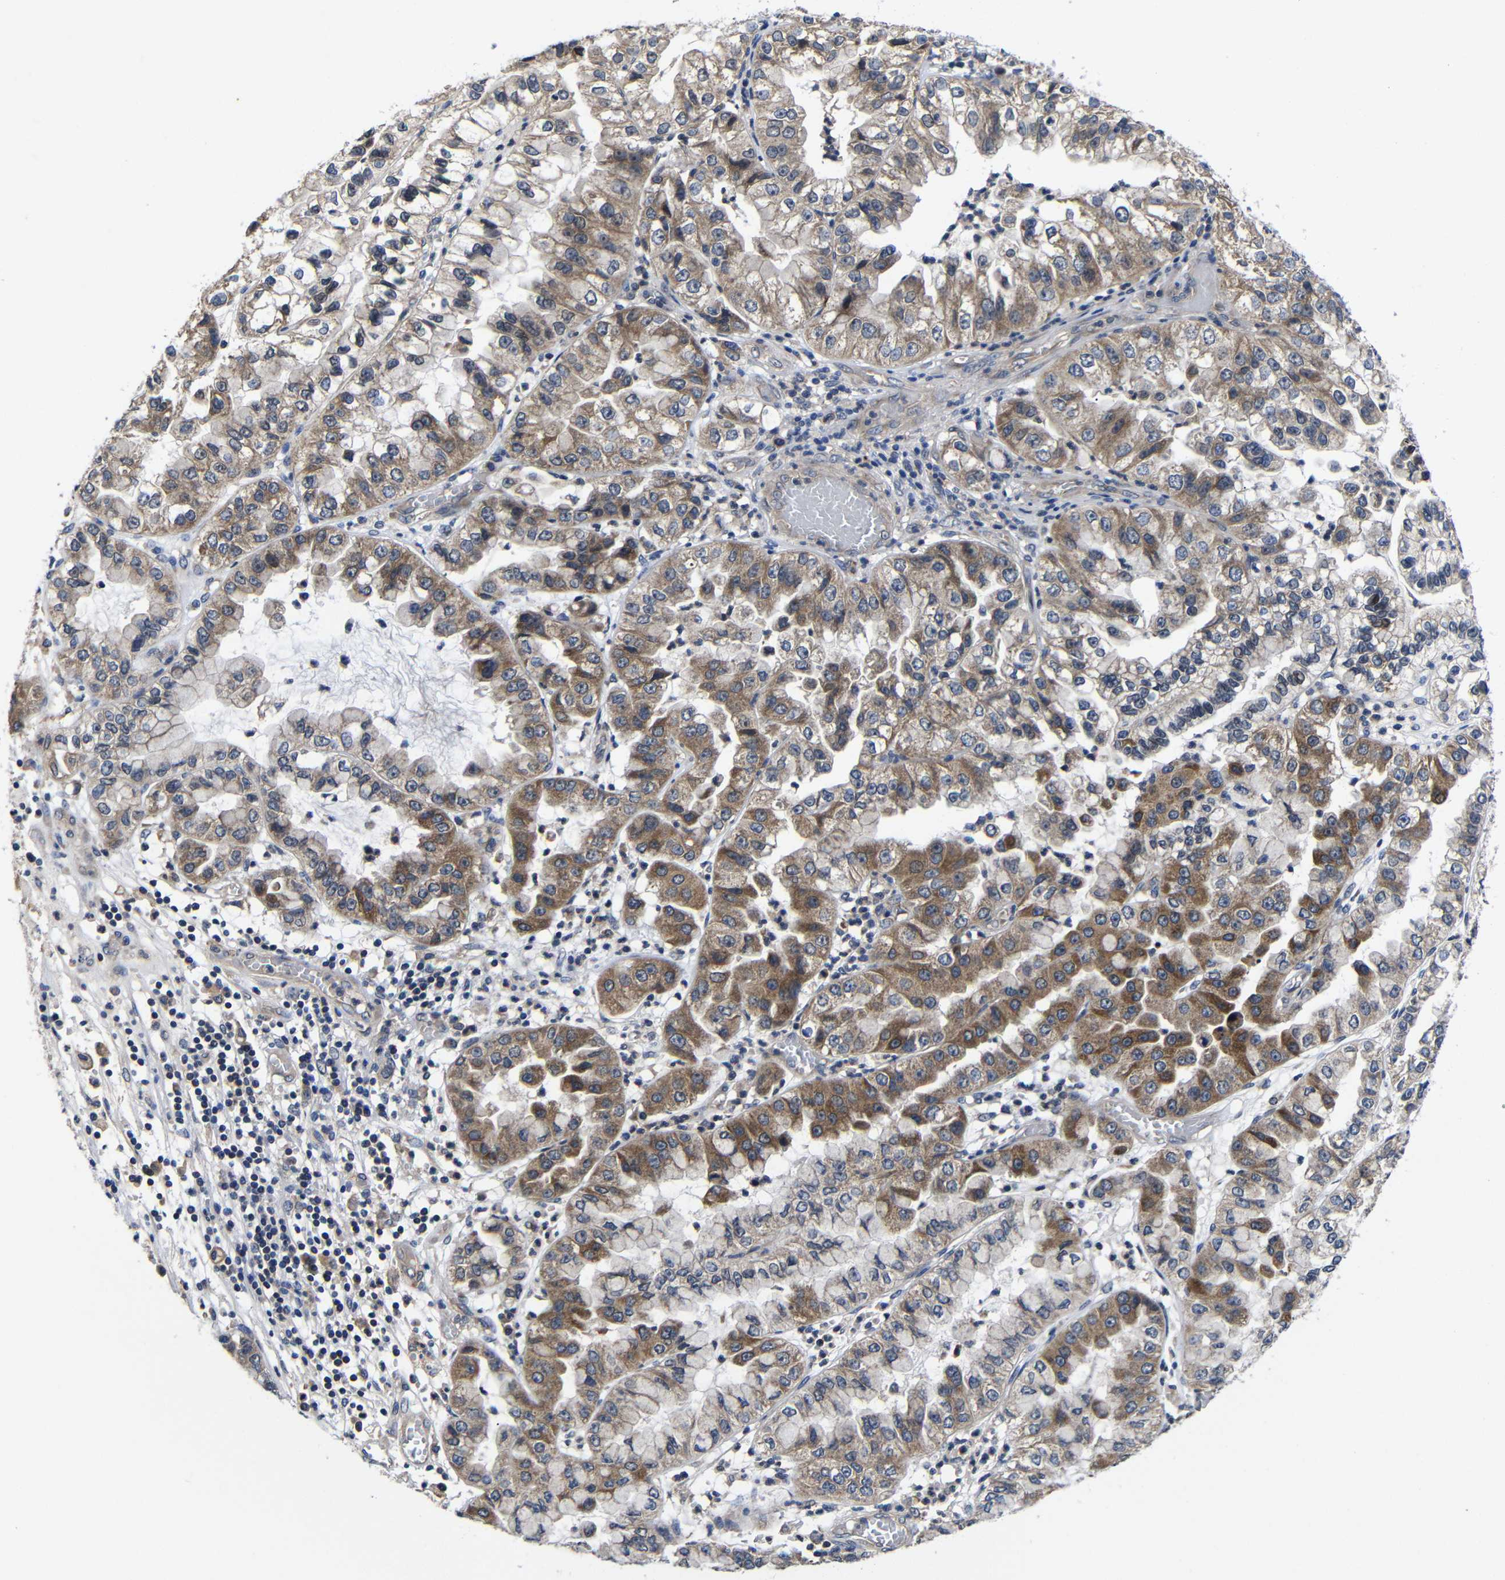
{"staining": {"intensity": "moderate", "quantity": ">75%", "location": "cytoplasmic/membranous"}, "tissue": "liver cancer", "cell_type": "Tumor cells", "image_type": "cancer", "snomed": [{"axis": "morphology", "description": "Cholangiocarcinoma"}, {"axis": "topography", "description": "Liver"}], "caption": "Immunohistochemistry of human cholangiocarcinoma (liver) exhibits medium levels of moderate cytoplasmic/membranous positivity in about >75% of tumor cells.", "gene": "LPAR5", "patient": {"sex": "female", "age": 79}}